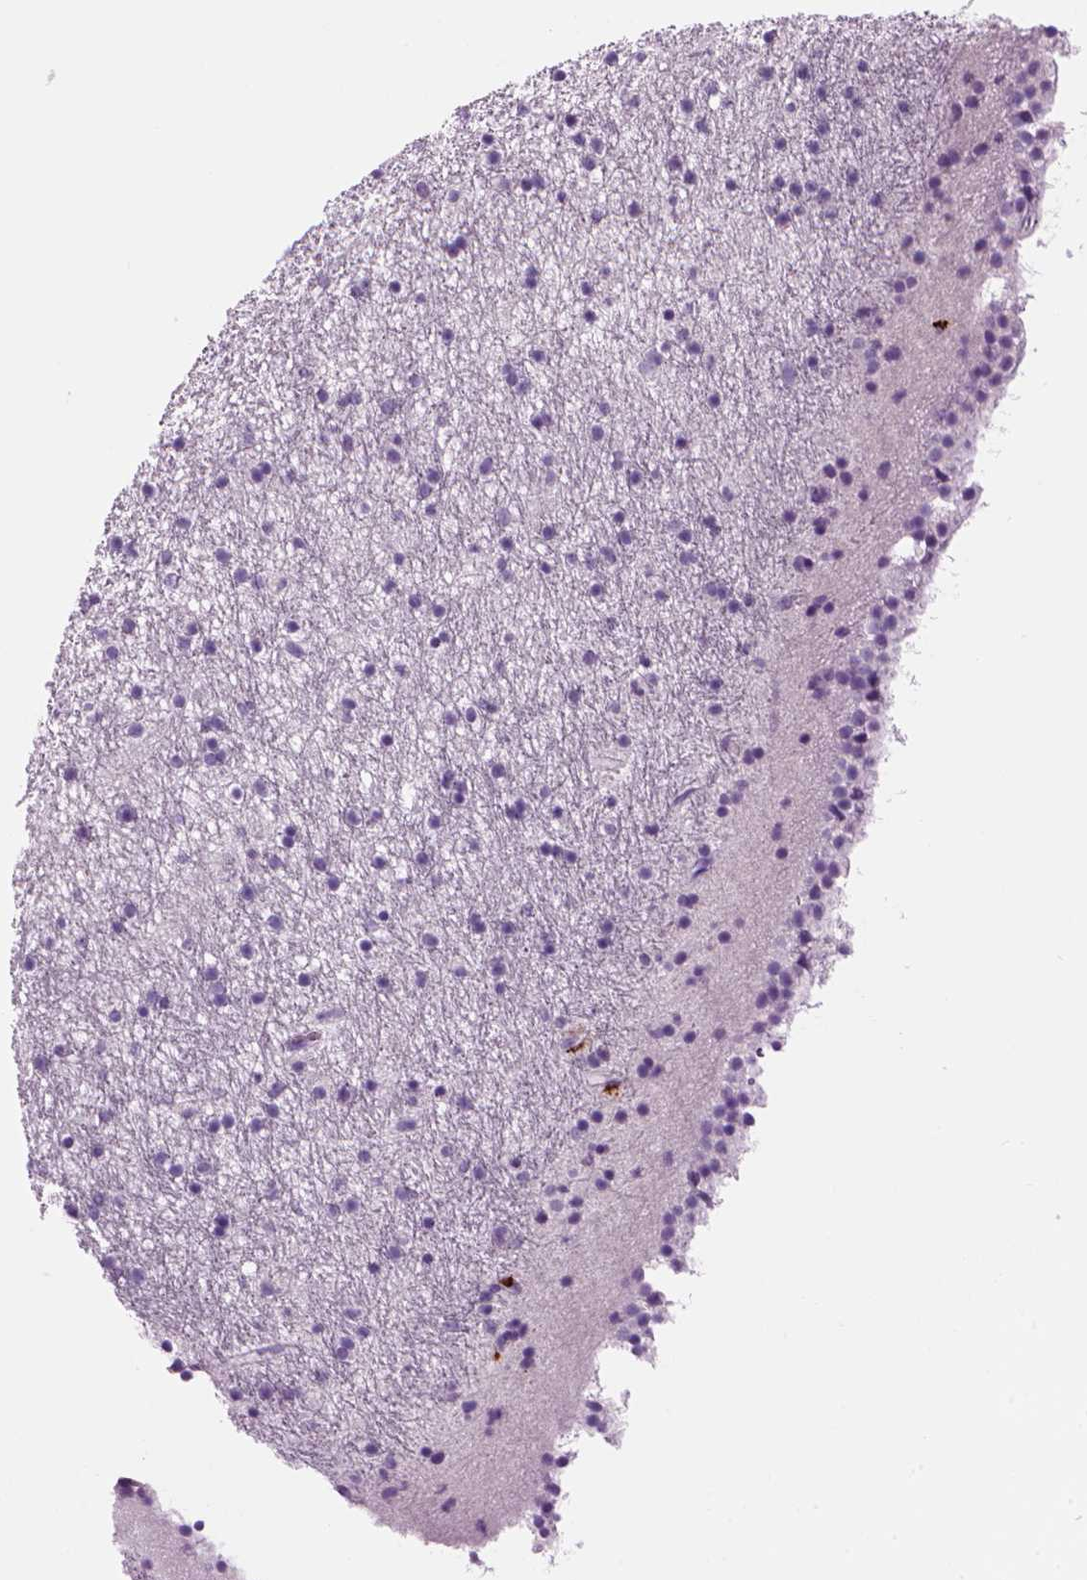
{"staining": {"intensity": "negative", "quantity": "none", "location": "none"}, "tissue": "caudate", "cell_type": "Glial cells", "image_type": "normal", "snomed": [{"axis": "morphology", "description": "Normal tissue, NOS"}, {"axis": "topography", "description": "Lateral ventricle wall"}], "caption": "Histopathology image shows no protein staining in glial cells of unremarkable caudate. (DAB immunohistochemistry visualized using brightfield microscopy, high magnification).", "gene": "MZB1", "patient": {"sex": "female", "age": 71}}